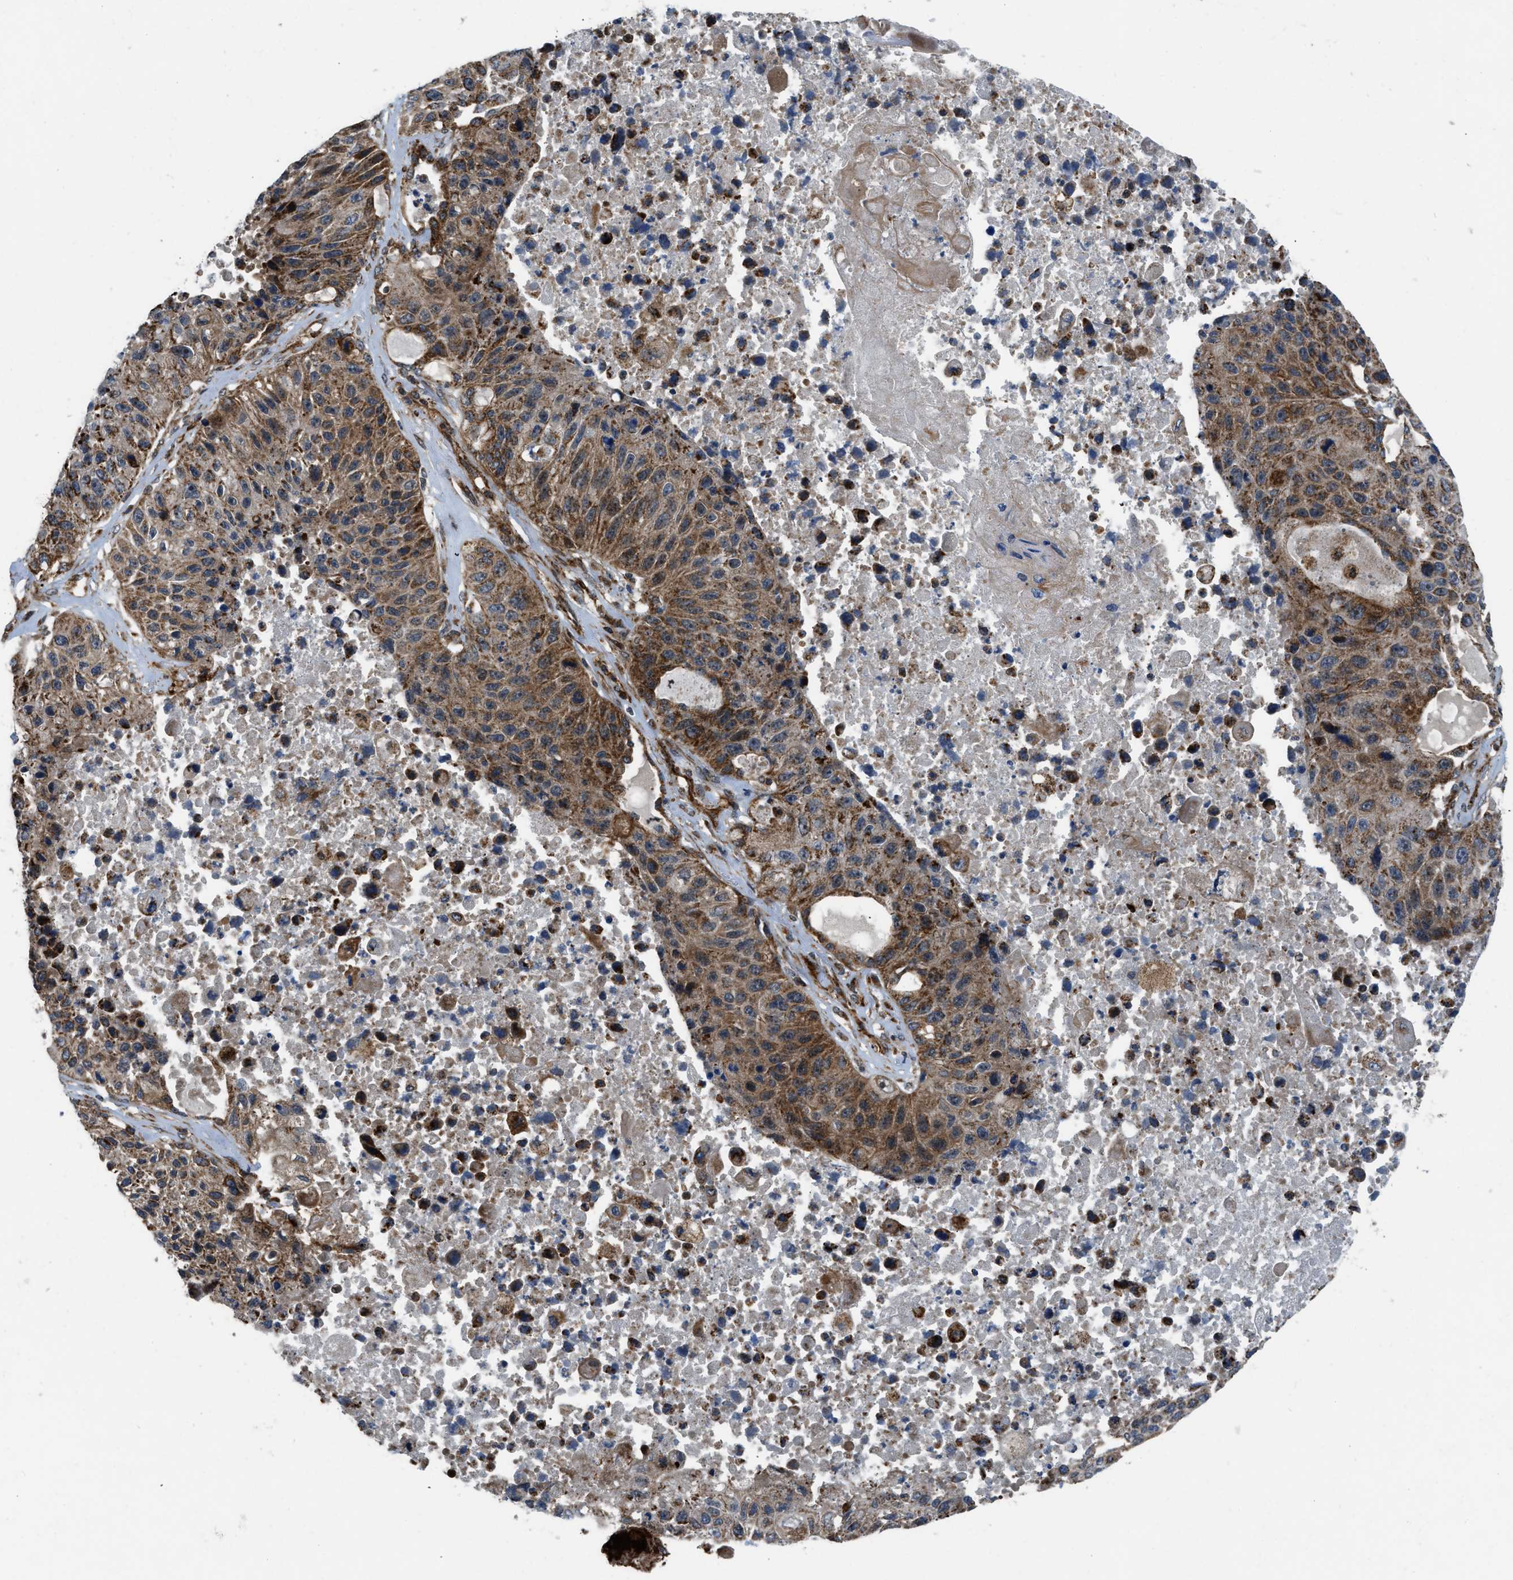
{"staining": {"intensity": "moderate", "quantity": ">75%", "location": "cytoplasmic/membranous"}, "tissue": "lung cancer", "cell_type": "Tumor cells", "image_type": "cancer", "snomed": [{"axis": "morphology", "description": "Squamous cell carcinoma, NOS"}, {"axis": "topography", "description": "Lung"}], "caption": "Lung squamous cell carcinoma stained with a protein marker exhibits moderate staining in tumor cells.", "gene": "GSDME", "patient": {"sex": "male", "age": 61}}